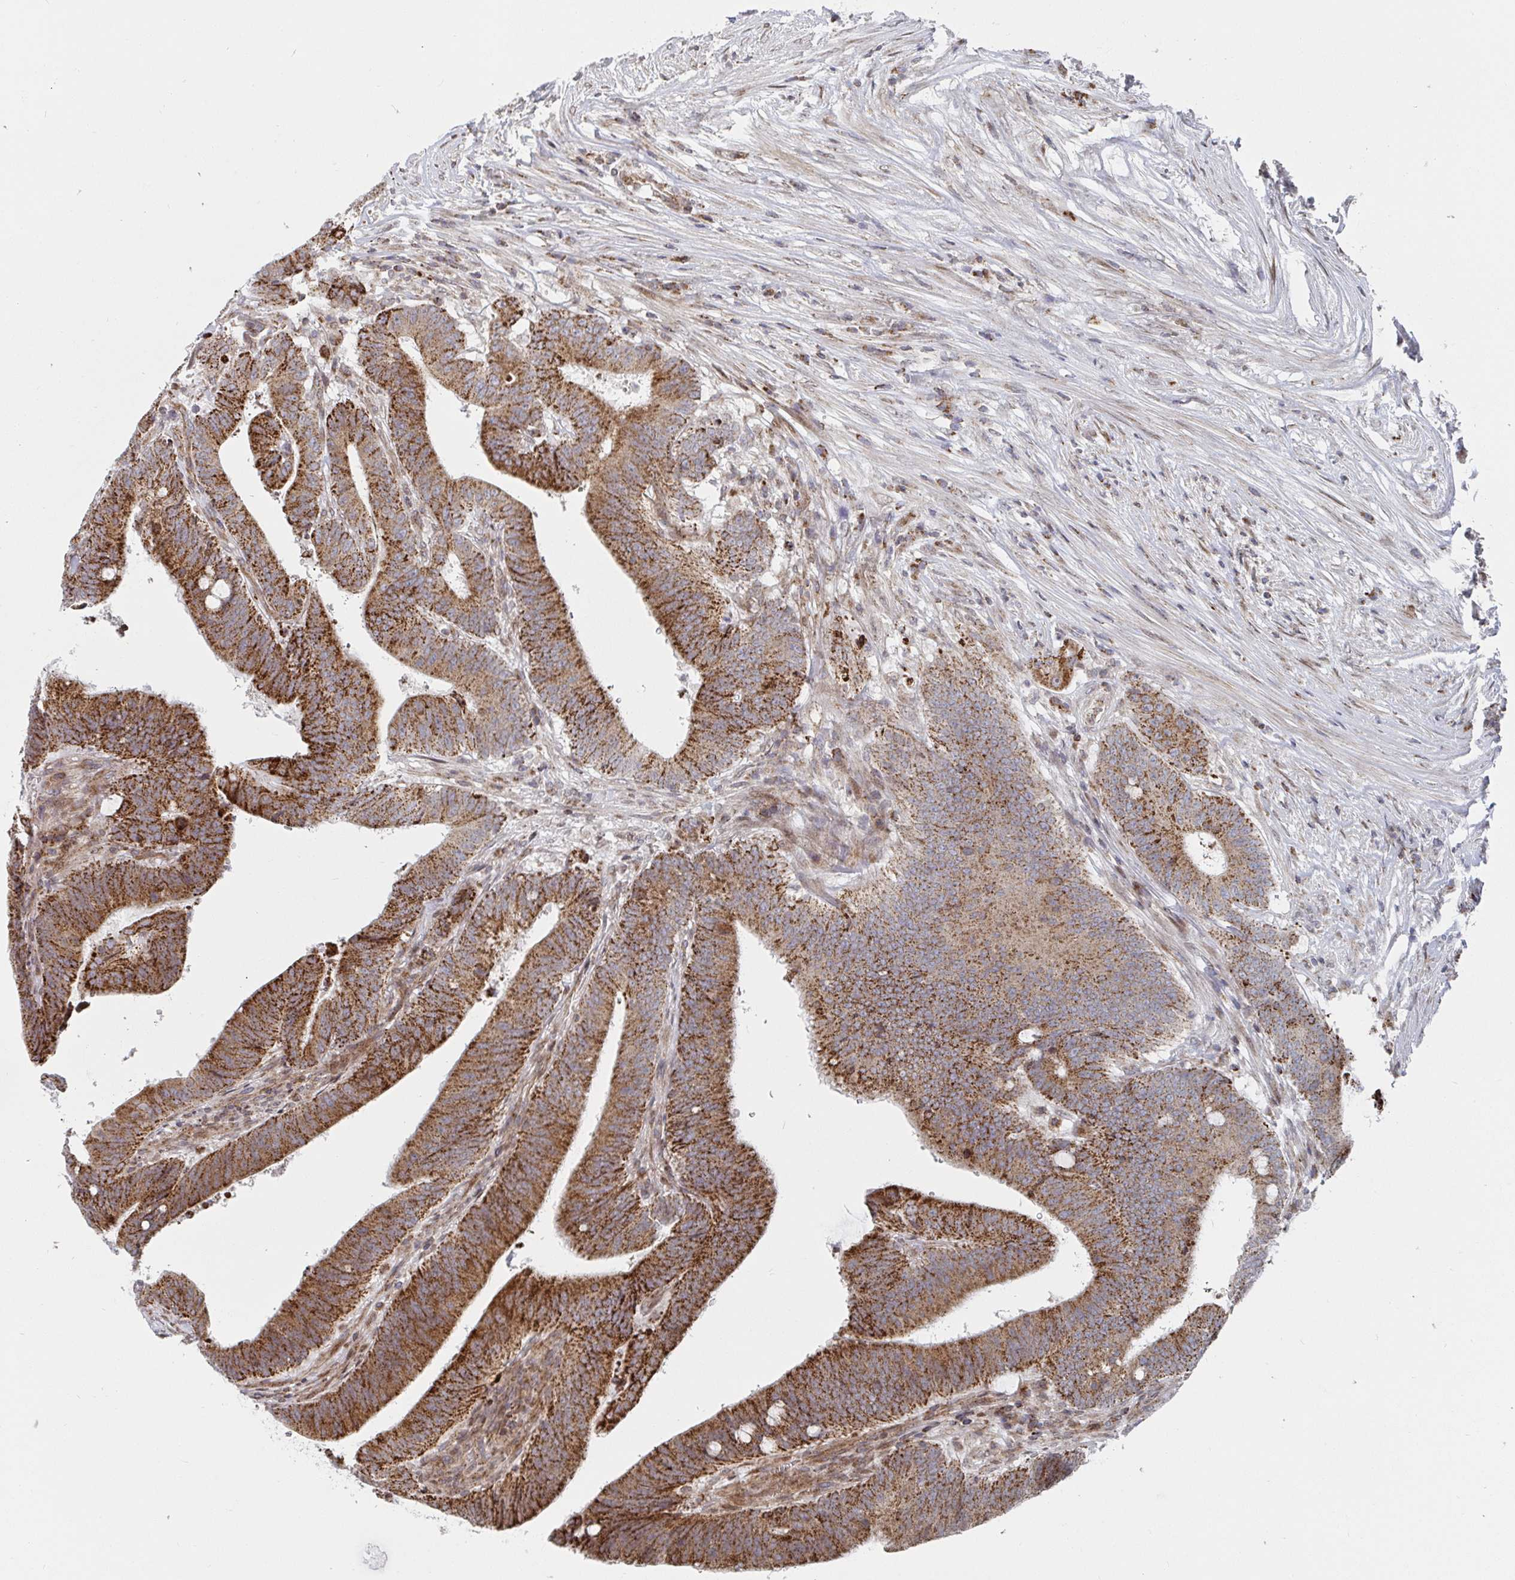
{"staining": {"intensity": "strong", "quantity": ">75%", "location": "cytoplasmic/membranous"}, "tissue": "colorectal cancer", "cell_type": "Tumor cells", "image_type": "cancer", "snomed": [{"axis": "morphology", "description": "Adenocarcinoma, NOS"}, {"axis": "topography", "description": "Colon"}], "caption": "IHC image of neoplastic tissue: human colorectal cancer (adenocarcinoma) stained using immunohistochemistry (IHC) reveals high levels of strong protein expression localized specifically in the cytoplasmic/membranous of tumor cells, appearing as a cytoplasmic/membranous brown color.", "gene": "STARD8", "patient": {"sex": "female", "age": 43}}